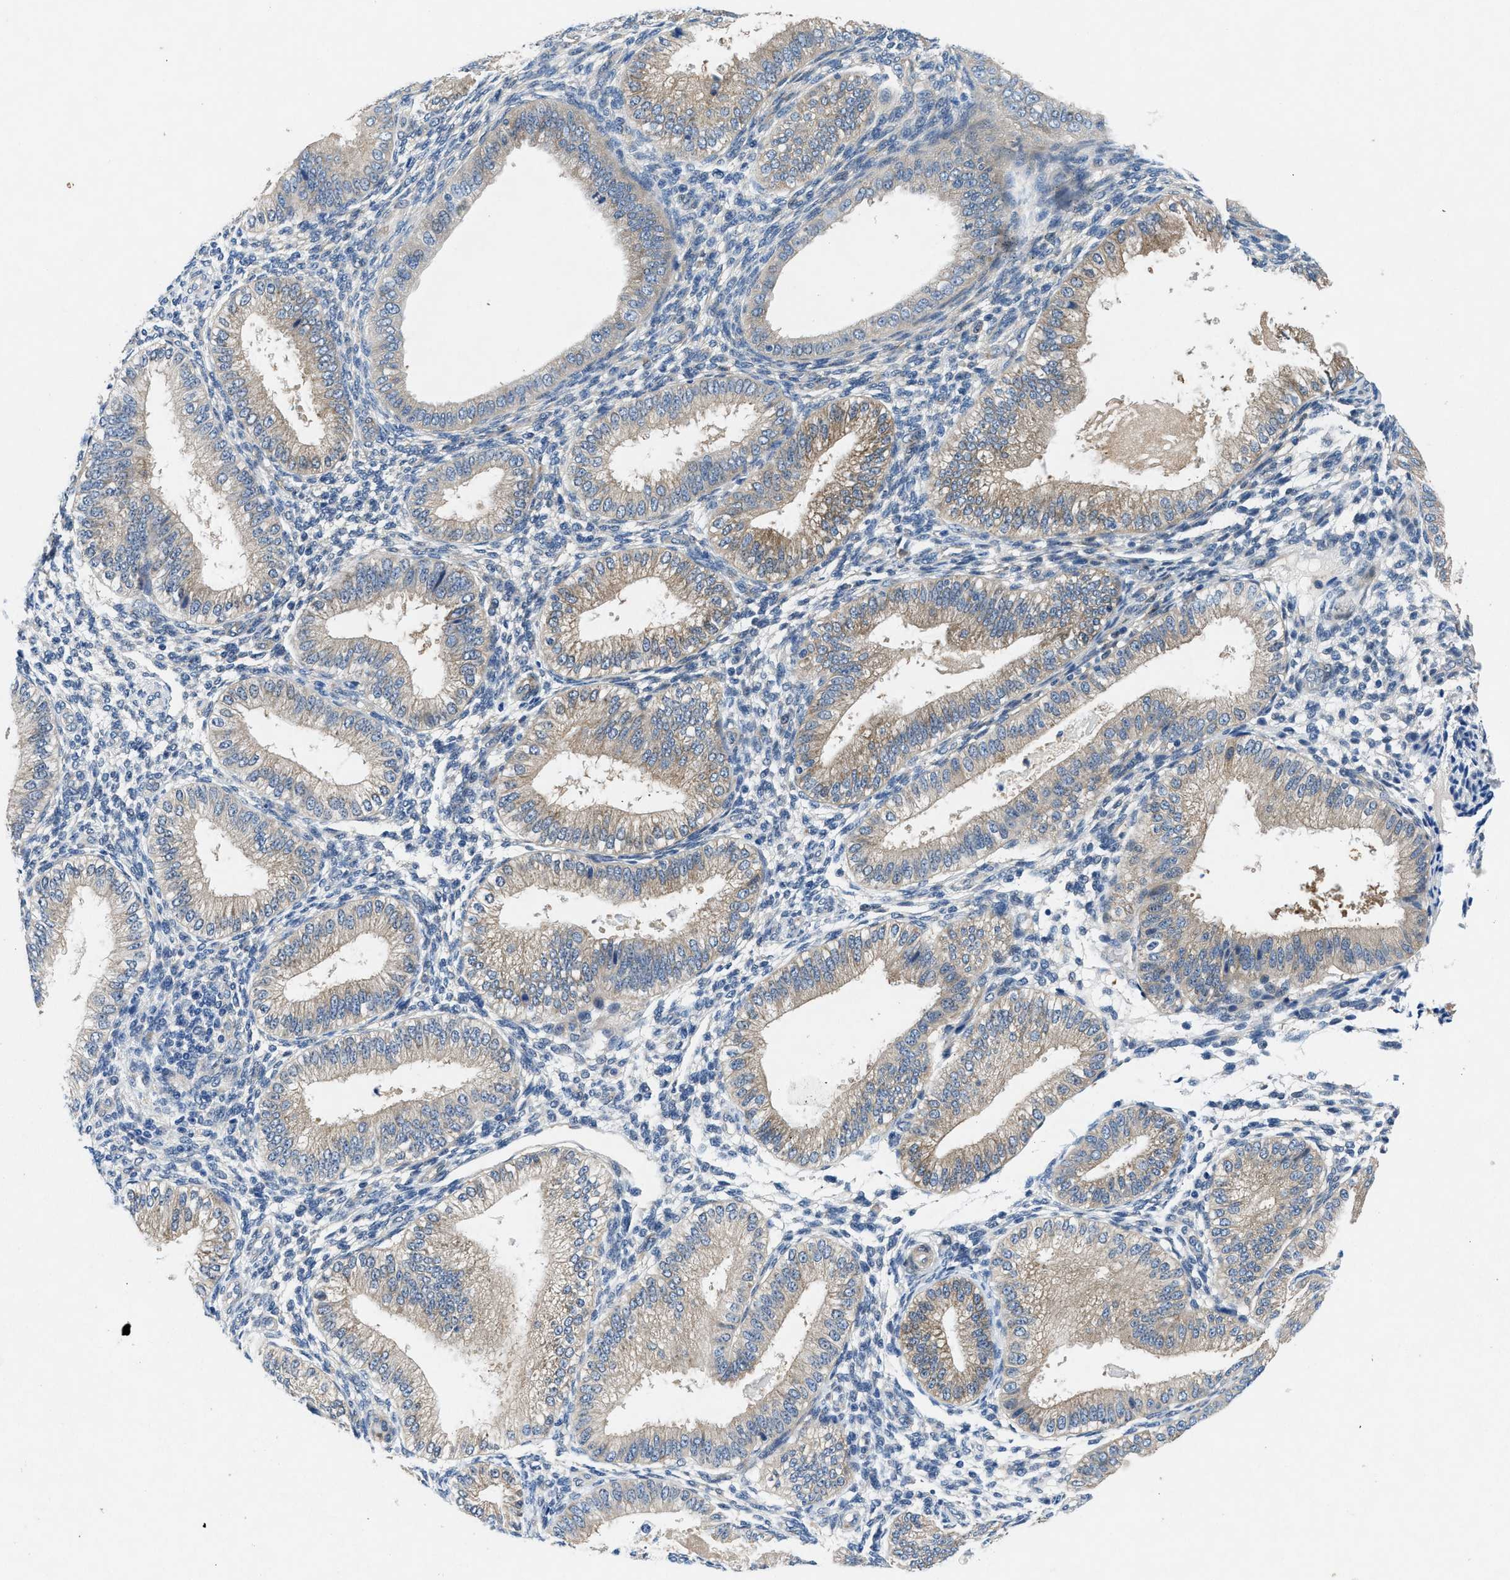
{"staining": {"intensity": "negative", "quantity": "none", "location": "none"}, "tissue": "endometrium", "cell_type": "Cells in endometrial stroma", "image_type": "normal", "snomed": [{"axis": "morphology", "description": "Normal tissue, NOS"}, {"axis": "topography", "description": "Endometrium"}], "caption": "Cells in endometrial stroma are negative for protein expression in normal human endometrium. (Immunohistochemistry, brightfield microscopy, high magnification).", "gene": "COPS2", "patient": {"sex": "female", "age": 39}}